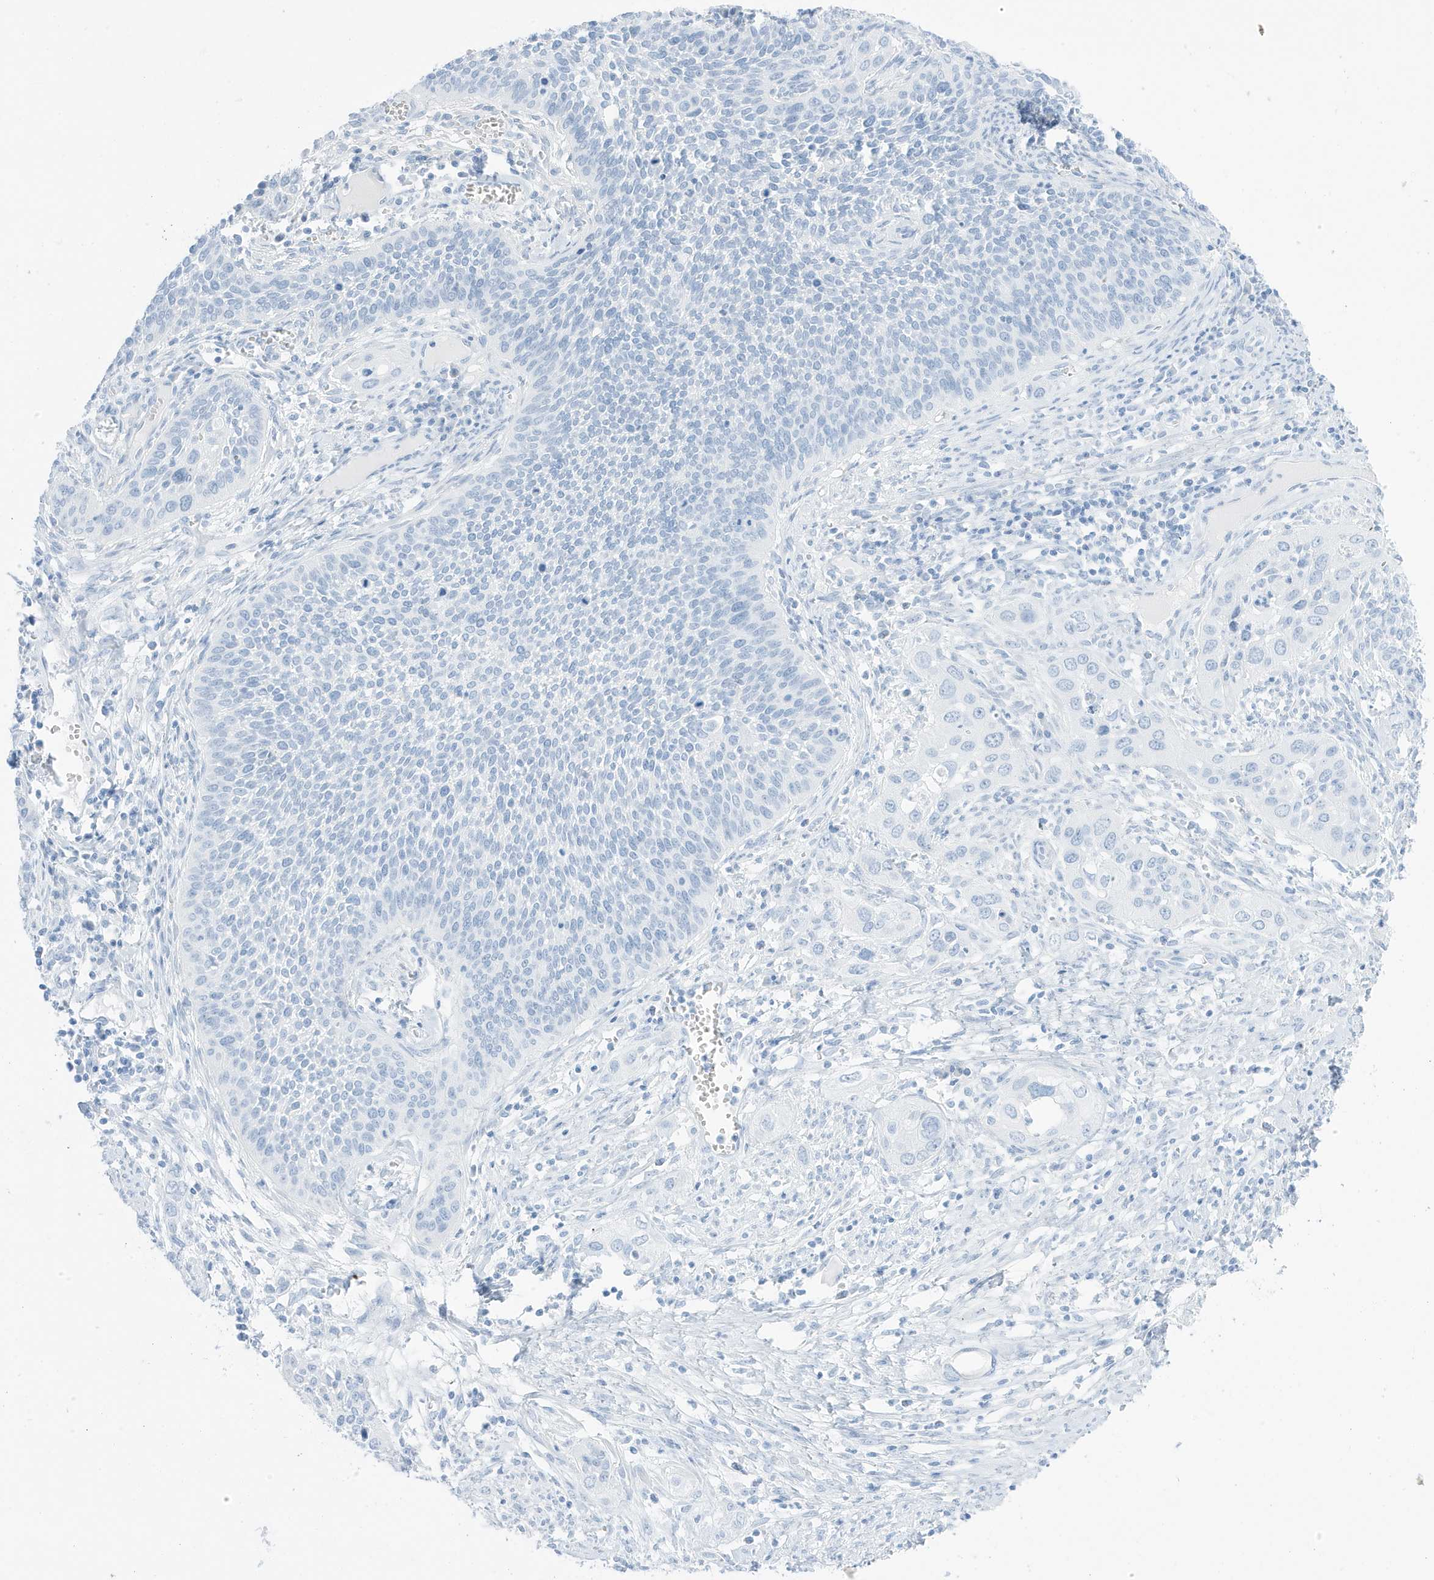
{"staining": {"intensity": "negative", "quantity": "none", "location": "none"}, "tissue": "cervical cancer", "cell_type": "Tumor cells", "image_type": "cancer", "snomed": [{"axis": "morphology", "description": "Squamous cell carcinoma, NOS"}, {"axis": "topography", "description": "Cervix"}], "caption": "Immunohistochemical staining of human cervical squamous cell carcinoma reveals no significant positivity in tumor cells.", "gene": "SLC22A13", "patient": {"sex": "female", "age": 34}}